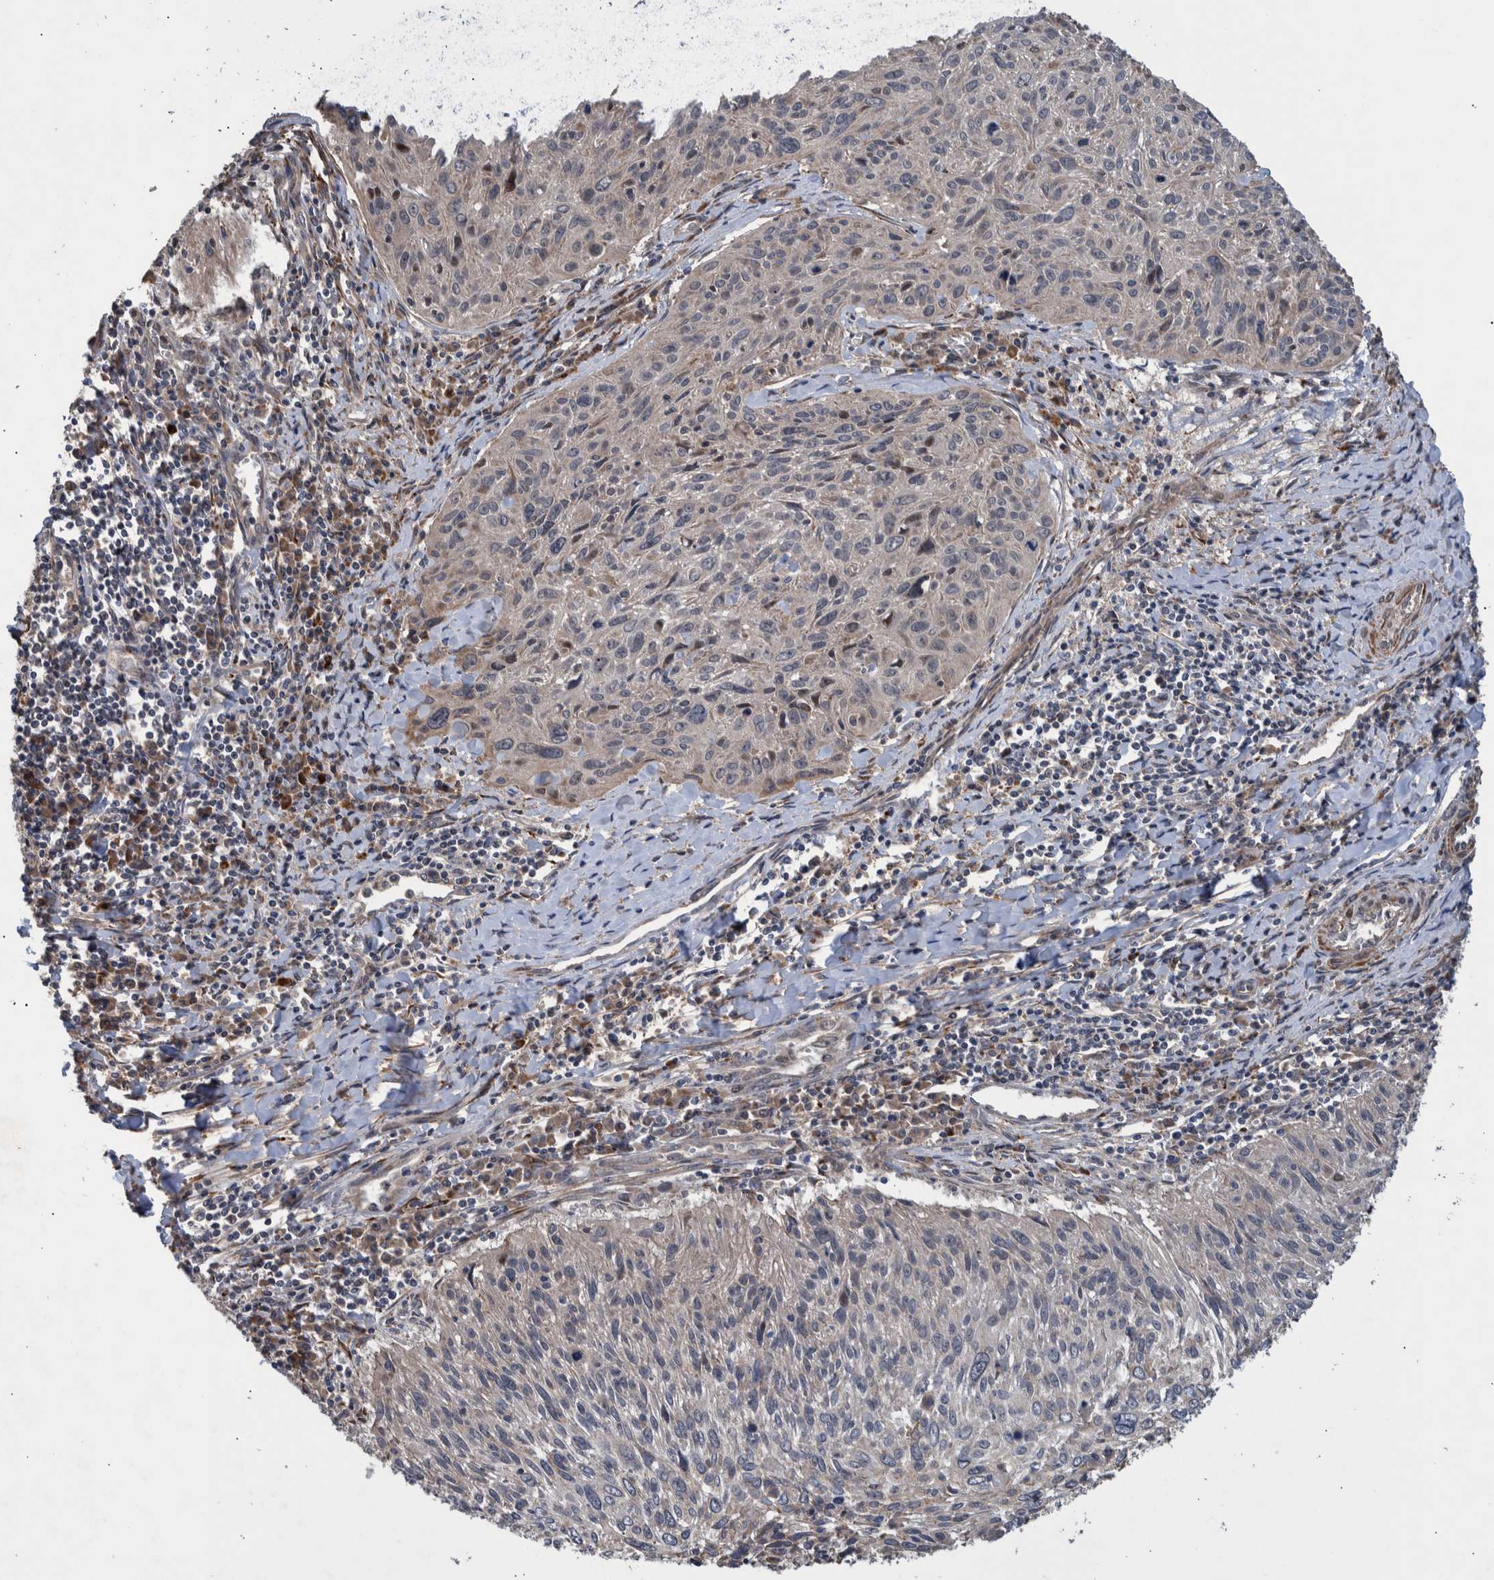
{"staining": {"intensity": "negative", "quantity": "none", "location": "none"}, "tissue": "cervical cancer", "cell_type": "Tumor cells", "image_type": "cancer", "snomed": [{"axis": "morphology", "description": "Squamous cell carcinoma, NOS"}, {"axis": "topography", "description": "Cervix"}], "caption": "Tumor cells are negative for brown protein staining in cervical squamous cell carcinoma.", "gene": "B3GNTL1", "patient": {"sex": "female", "age": 51}}